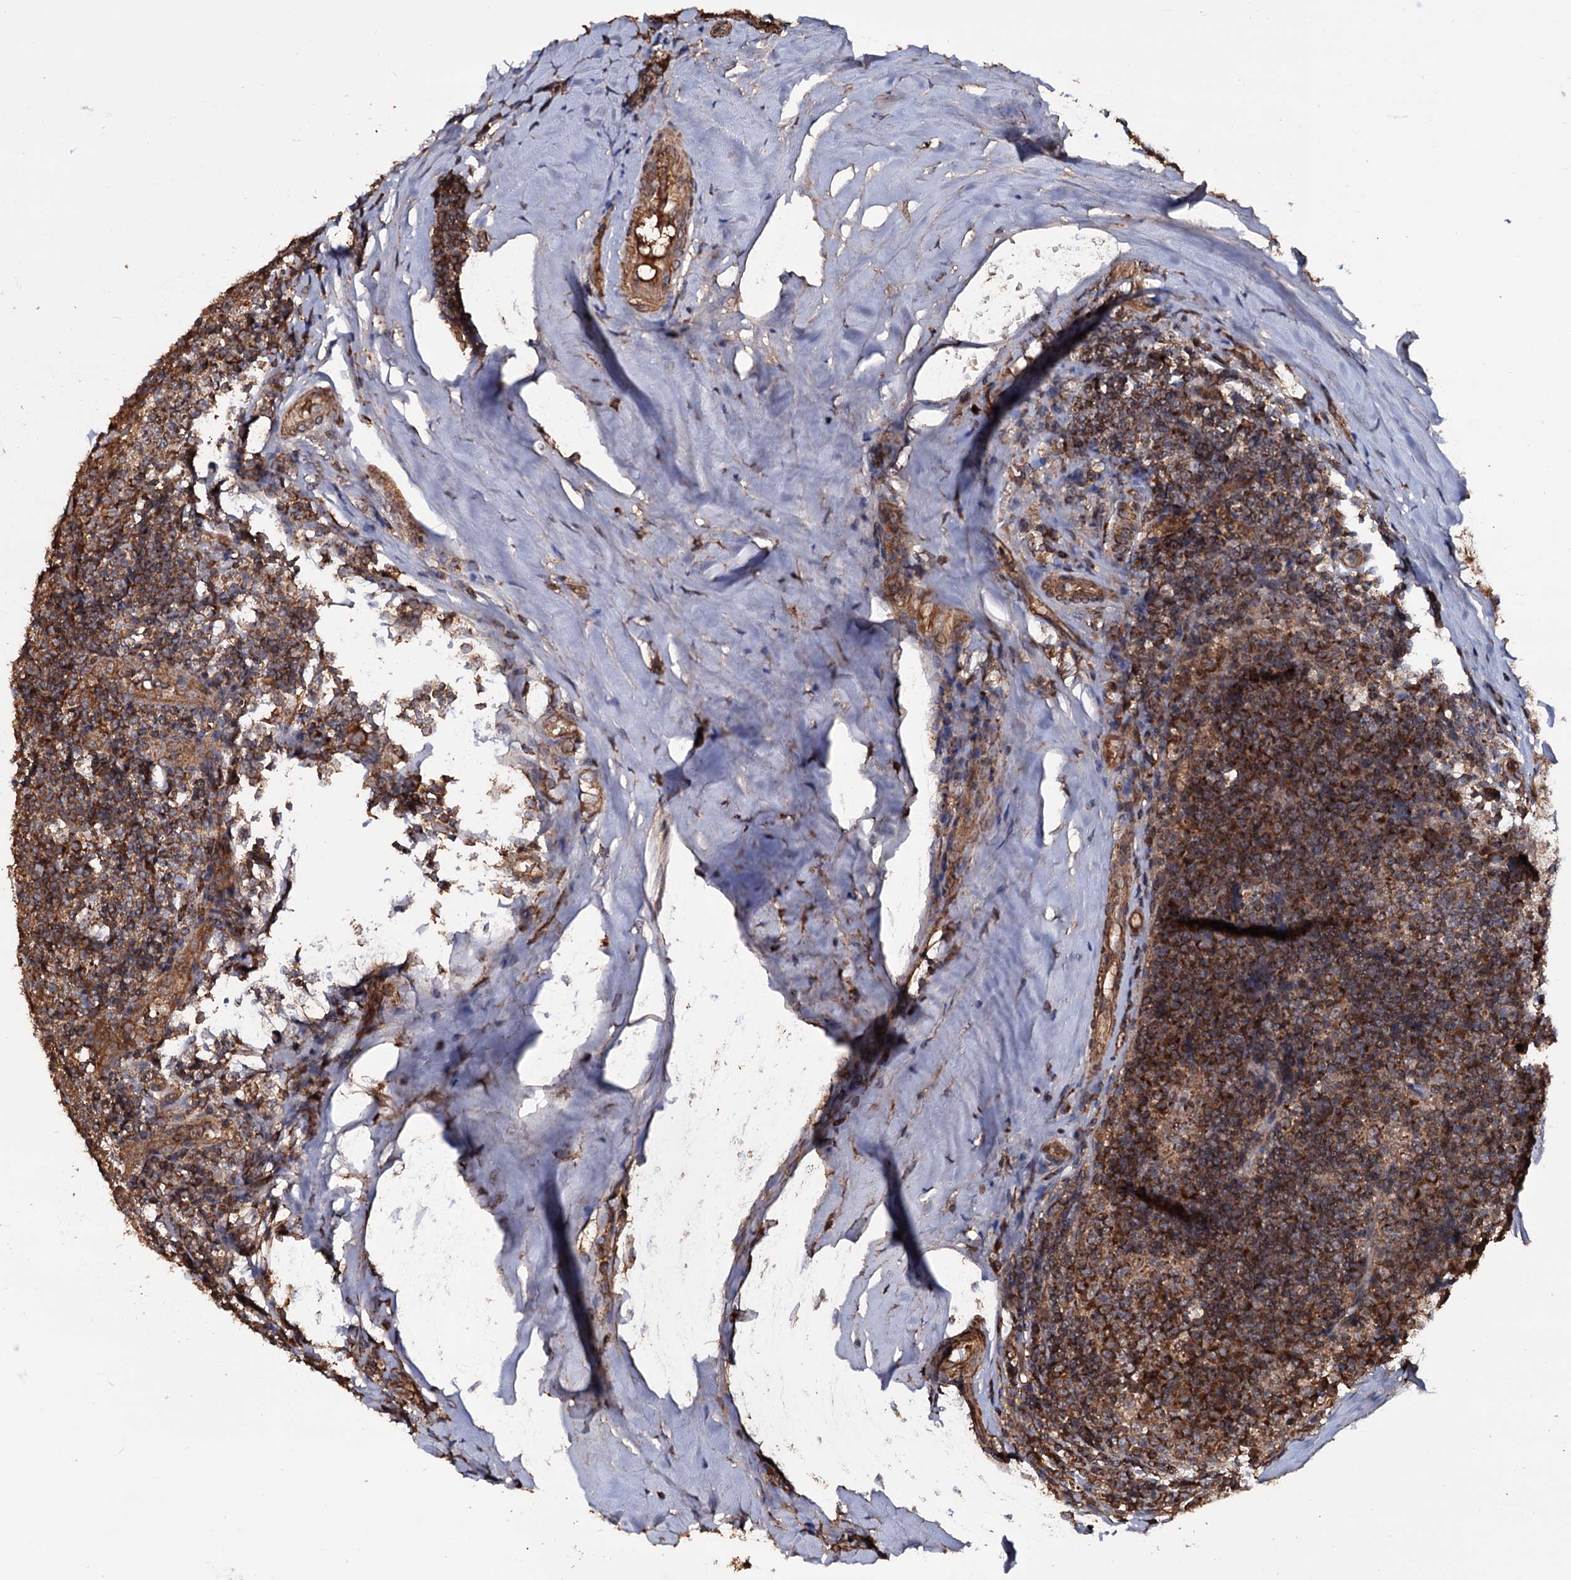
{"staining": {"intensity": "strong", "quantity": ">75%", "location": "cytoplasmic/membranous"}, "tissue": "tonsil", "cell_type": "Germinal center cells", "image_type": "normal", "snomed": [{"axis": "morphology", "description": "Normal tissue, NOS"}, {"axis": "topography", "description": "Tonsil"}], "caption": "Immunohistochemical staining of normal tonsil exhibits strong cytoplasmic/membranous protein expression in approximately >75% of germinal center cells.", "gene": "MRPL42", "patient": {"sex": "female", "age": 19}}